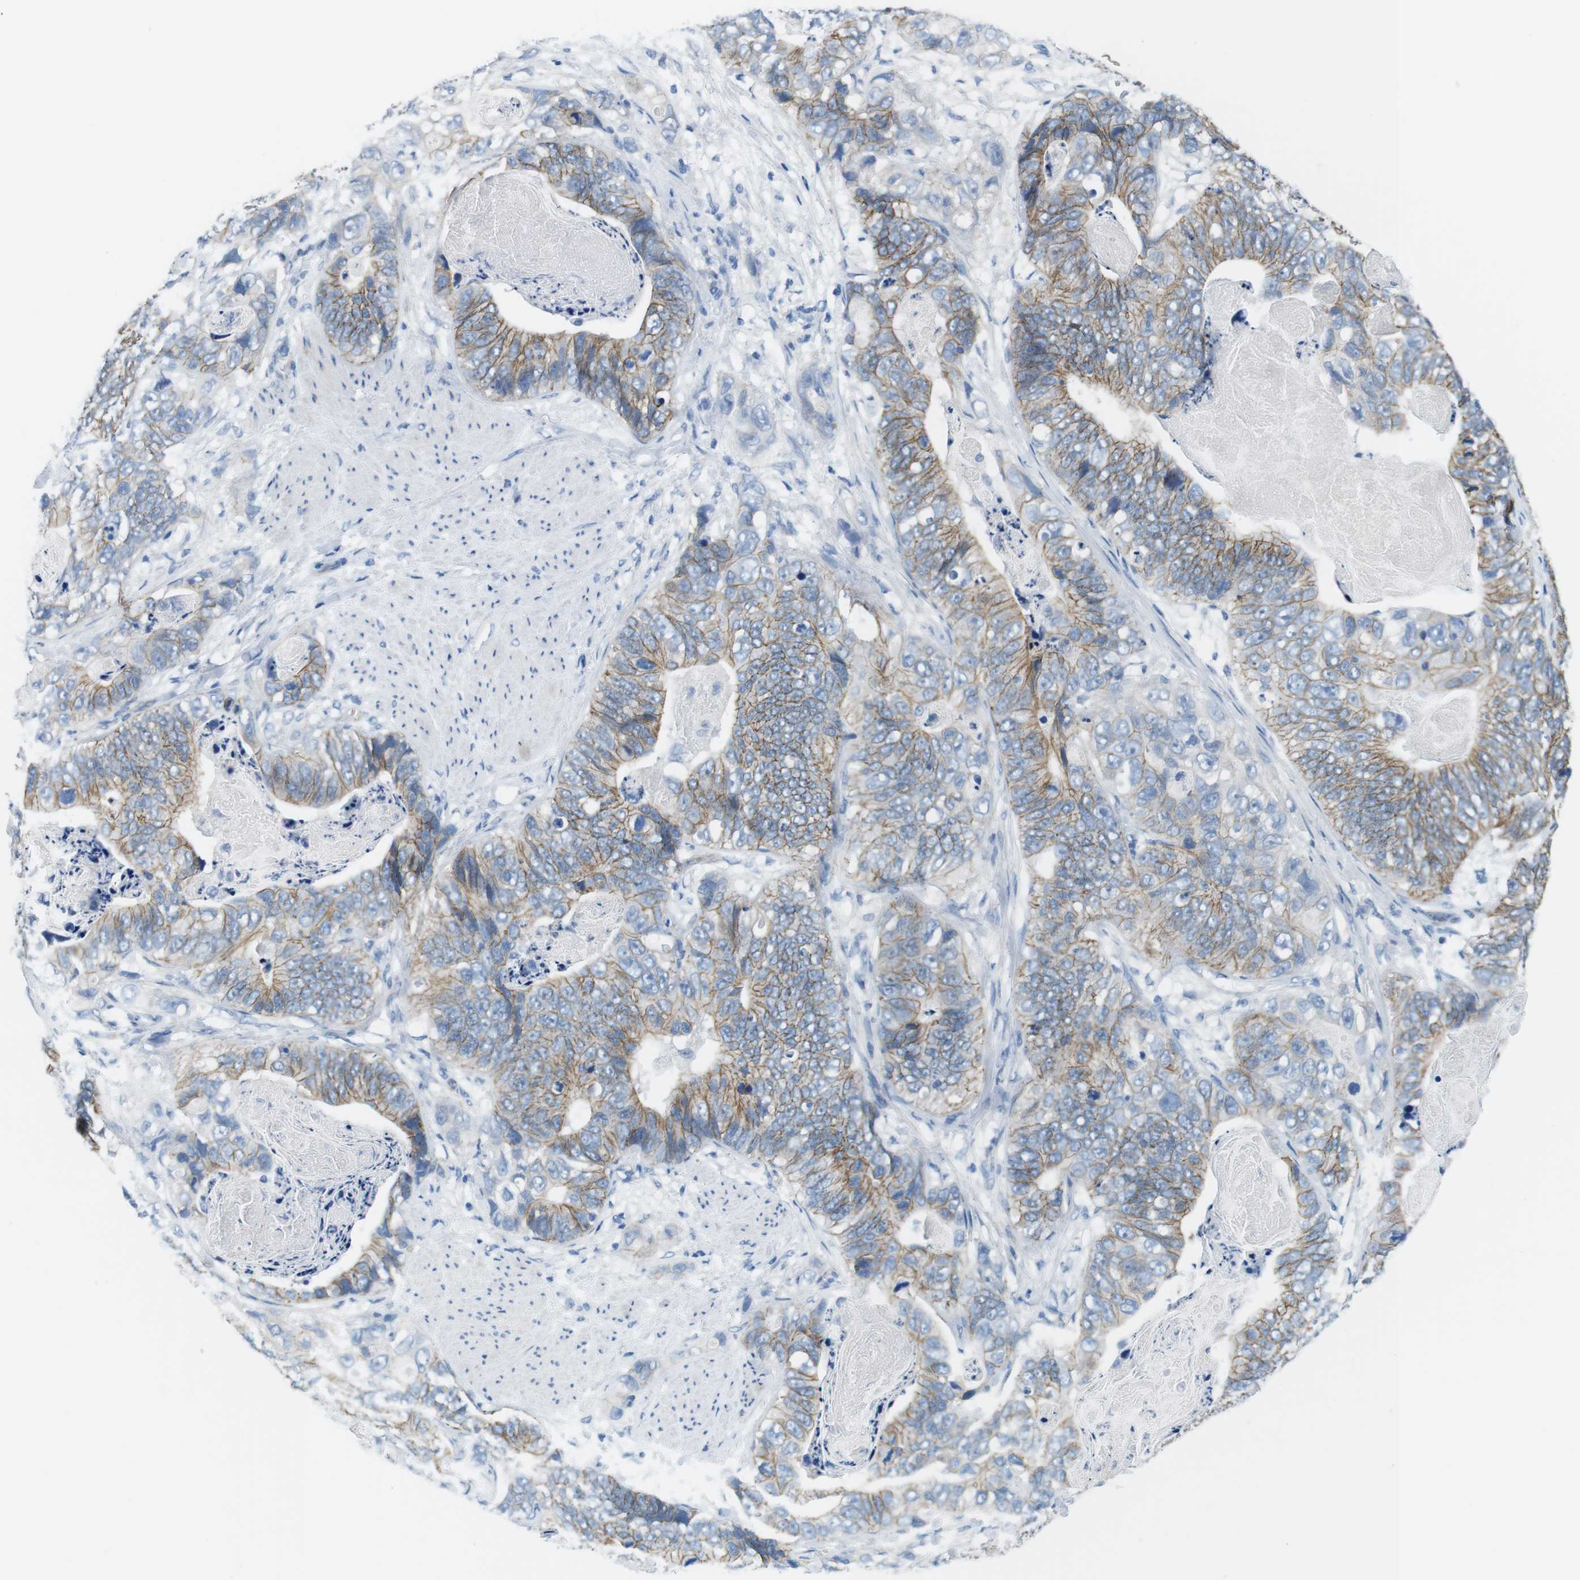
{"staining": {"intensity": "moderate", "quantity": ">75%", "location": "cytoplasmic/membranous"}, "tissue": "stomach cancer", "cell_type": "Tumor cells", "image_type": "cancer", "snomed": [{"axis": "morphology", "description": "Adenocarcinoma, NOS"}, {"axis": "topography", "description": "Stomach"}], "caption": "Stomach cancer (adenocarcinoma) stained with DAB immunohistochemistry (IHC) reveals medium levels of moderate cytoplasmic/membranous positivity in approximately >75% of tumor cells.", "gene": "SLC6A6", "patient": {"sex": "female", "age": 89}}